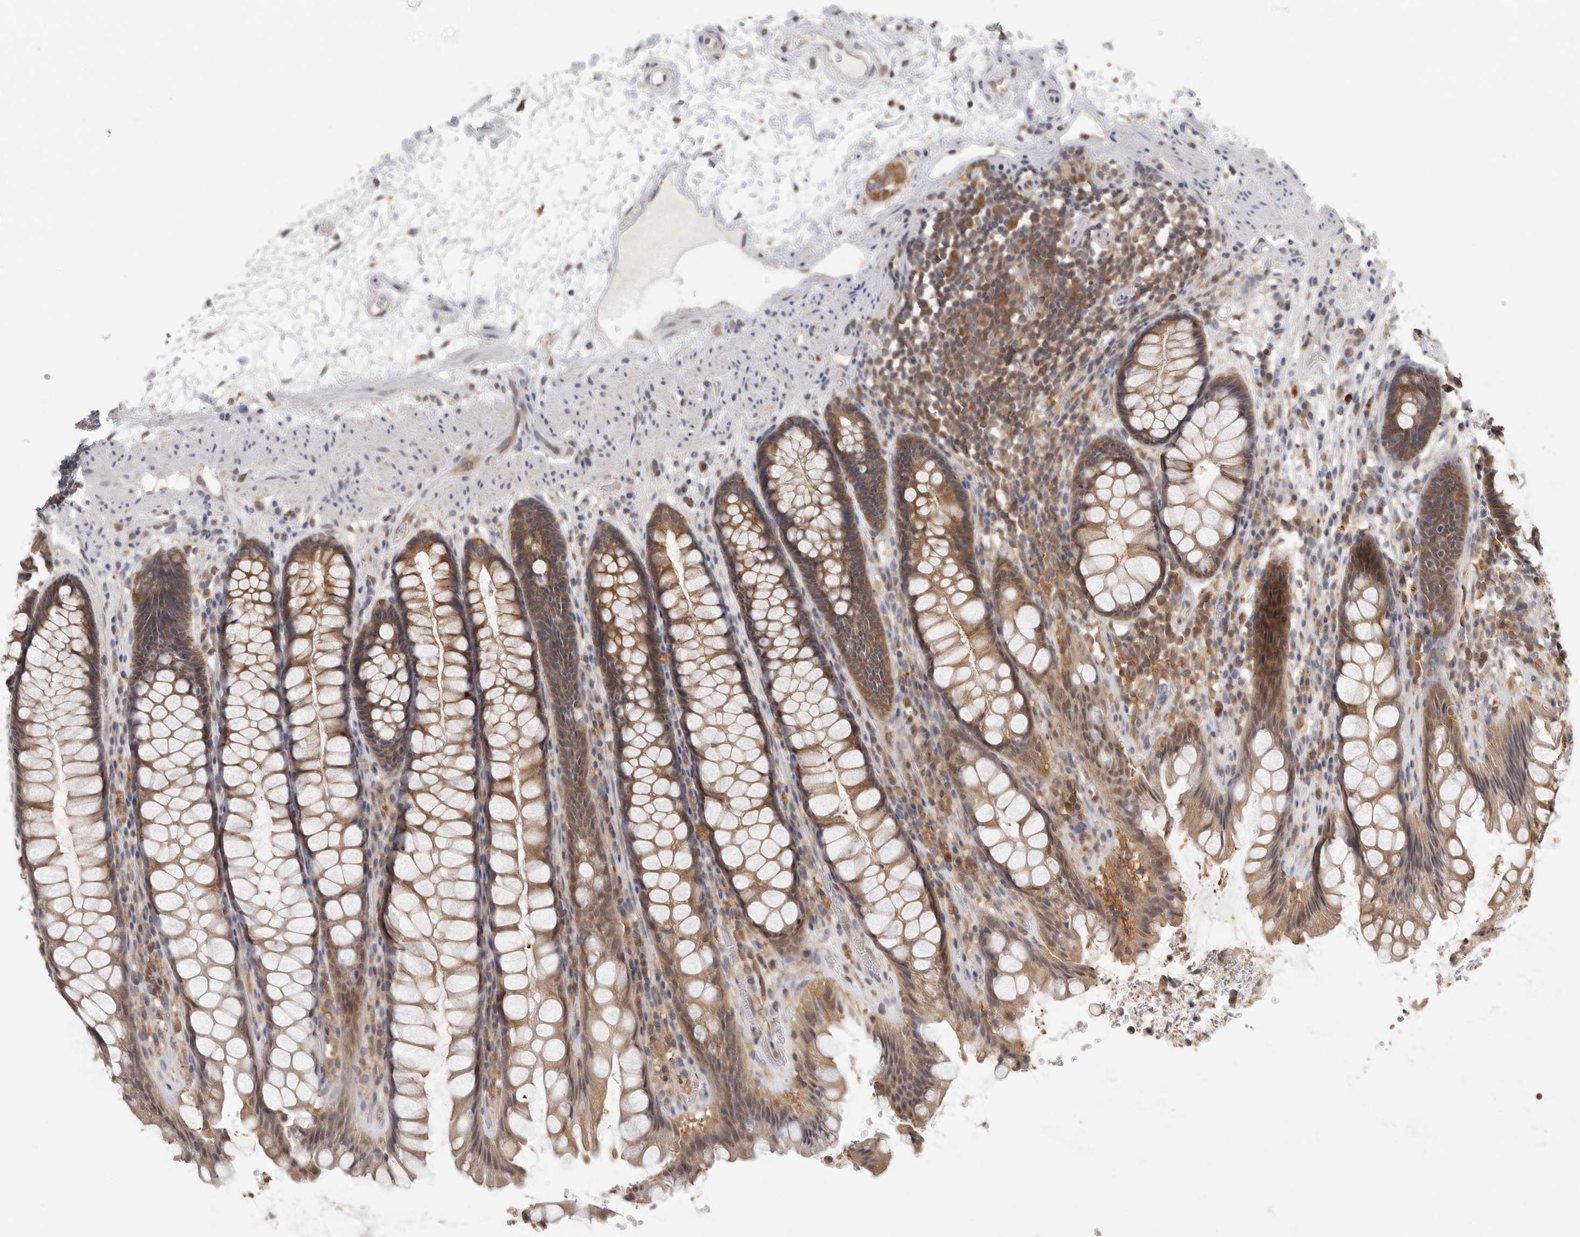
{"staining": {"intensity": "moderate", "quantity": ">75%", "location": "cytoplasmic/membranous"}, "tissue": "rectum", "cell_type": "Glandular cells", "image_type": "normal", "snomed": [{"axis": "morphology", "description": "Normal tissue, NOS"}, {"axis": "topography", "description": "Rectum"}], "caption": "Protein staining displays moderate cytoplasmic/membranous expression in approximately >75% of glandular cells in benign rectum. Nuclei are stained in blue.", "gene": "CCT8", "patient": {"sex": "male", "age": 64}}